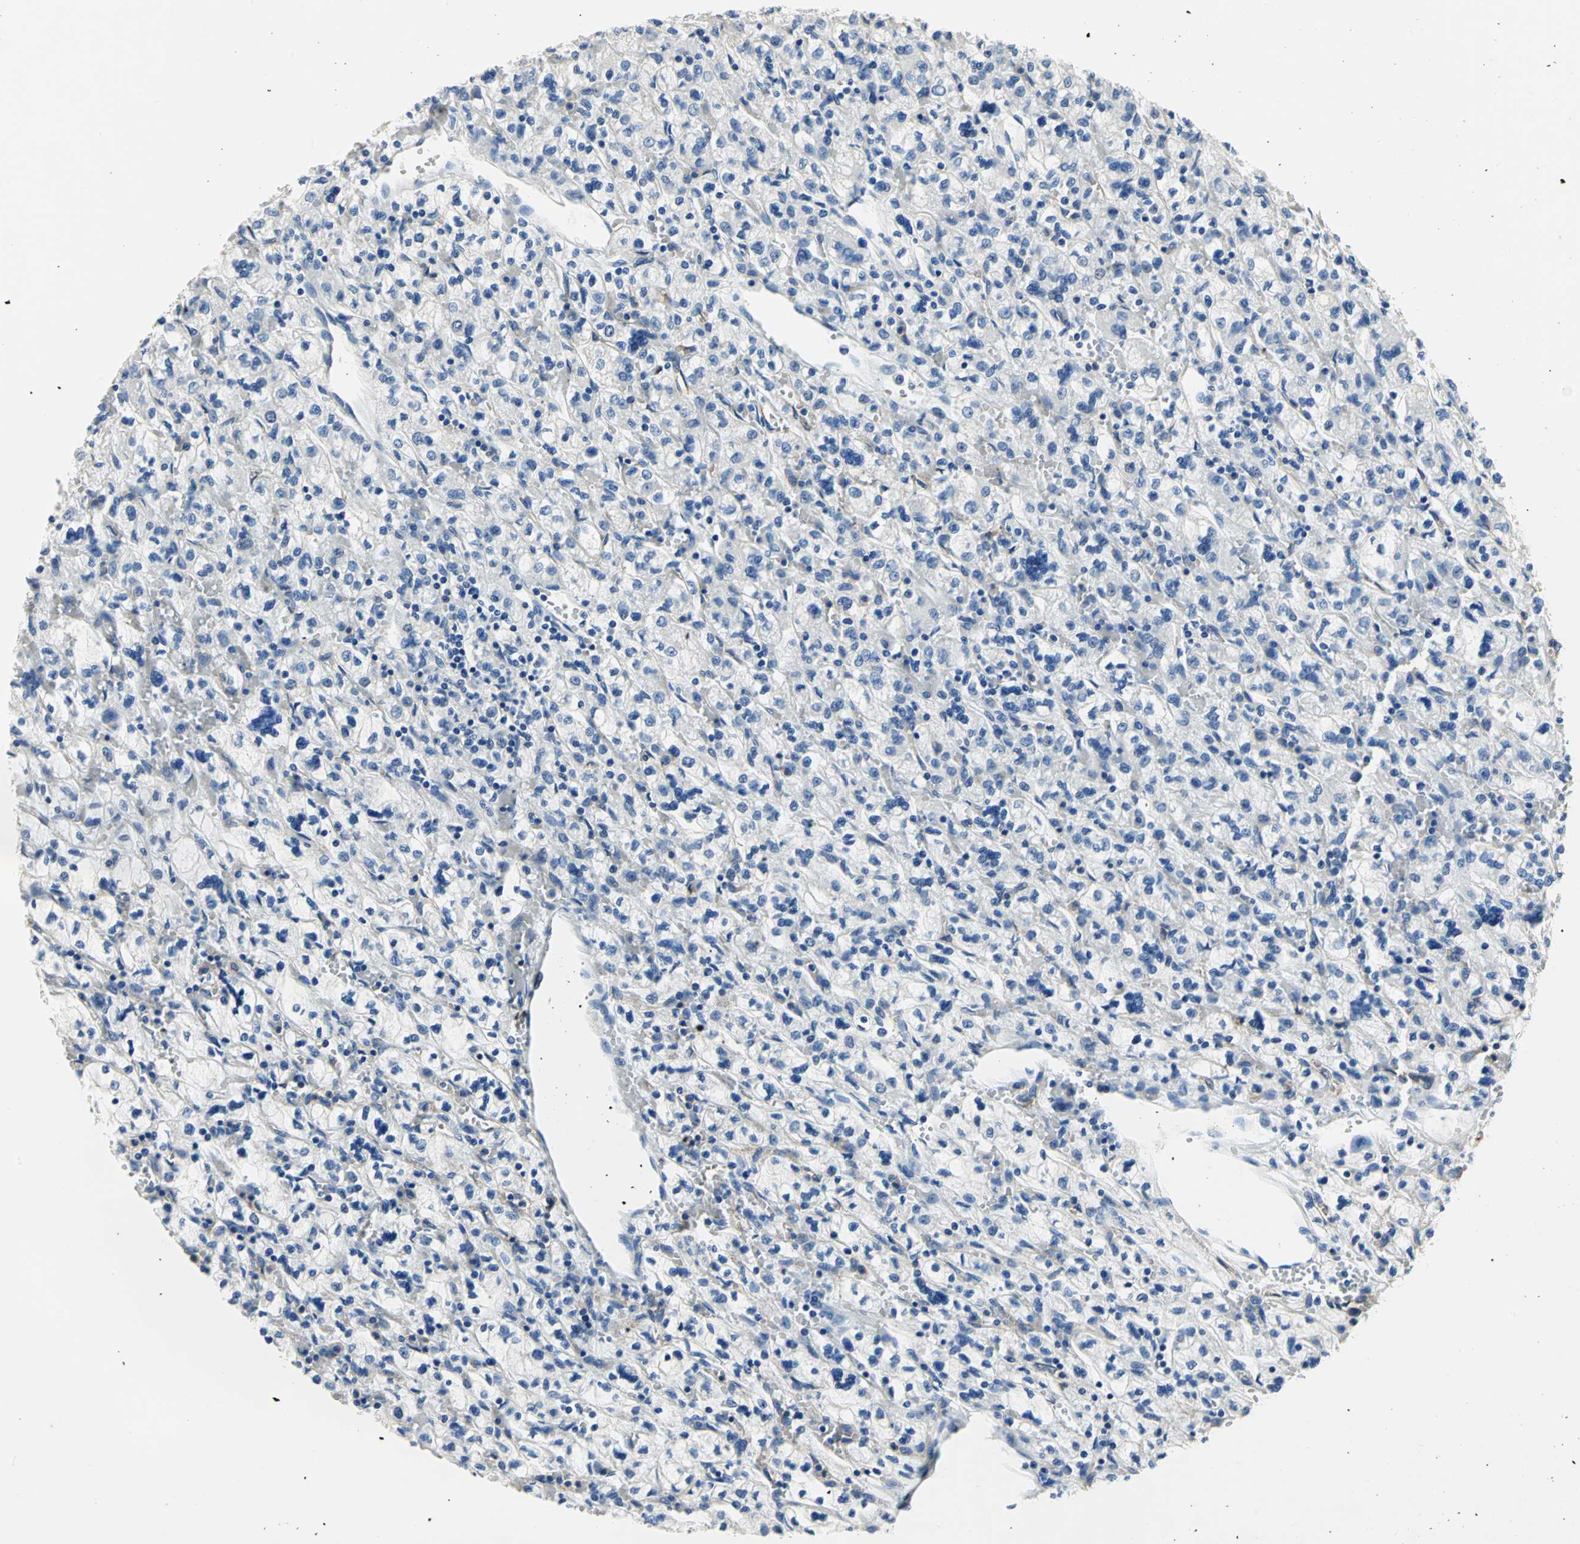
{"staining": {"intensity": "negative", "quantity": "none", "location": "none"}, "tissue": "renal cancer", "cell_type": "Tumor cells", "image_type": "cancer", "snomed": [{"axis": "morphology", "description": "Adenocarcinoma, NOS"}, {"axis": "topography", "description": "Kidney"}], "caption": "Tumor cells show no significant protein expression in renal cancer (adenocarcinoma).", "gene": "DLGAP5", "patient": {"sex": "female", "age": 83}}